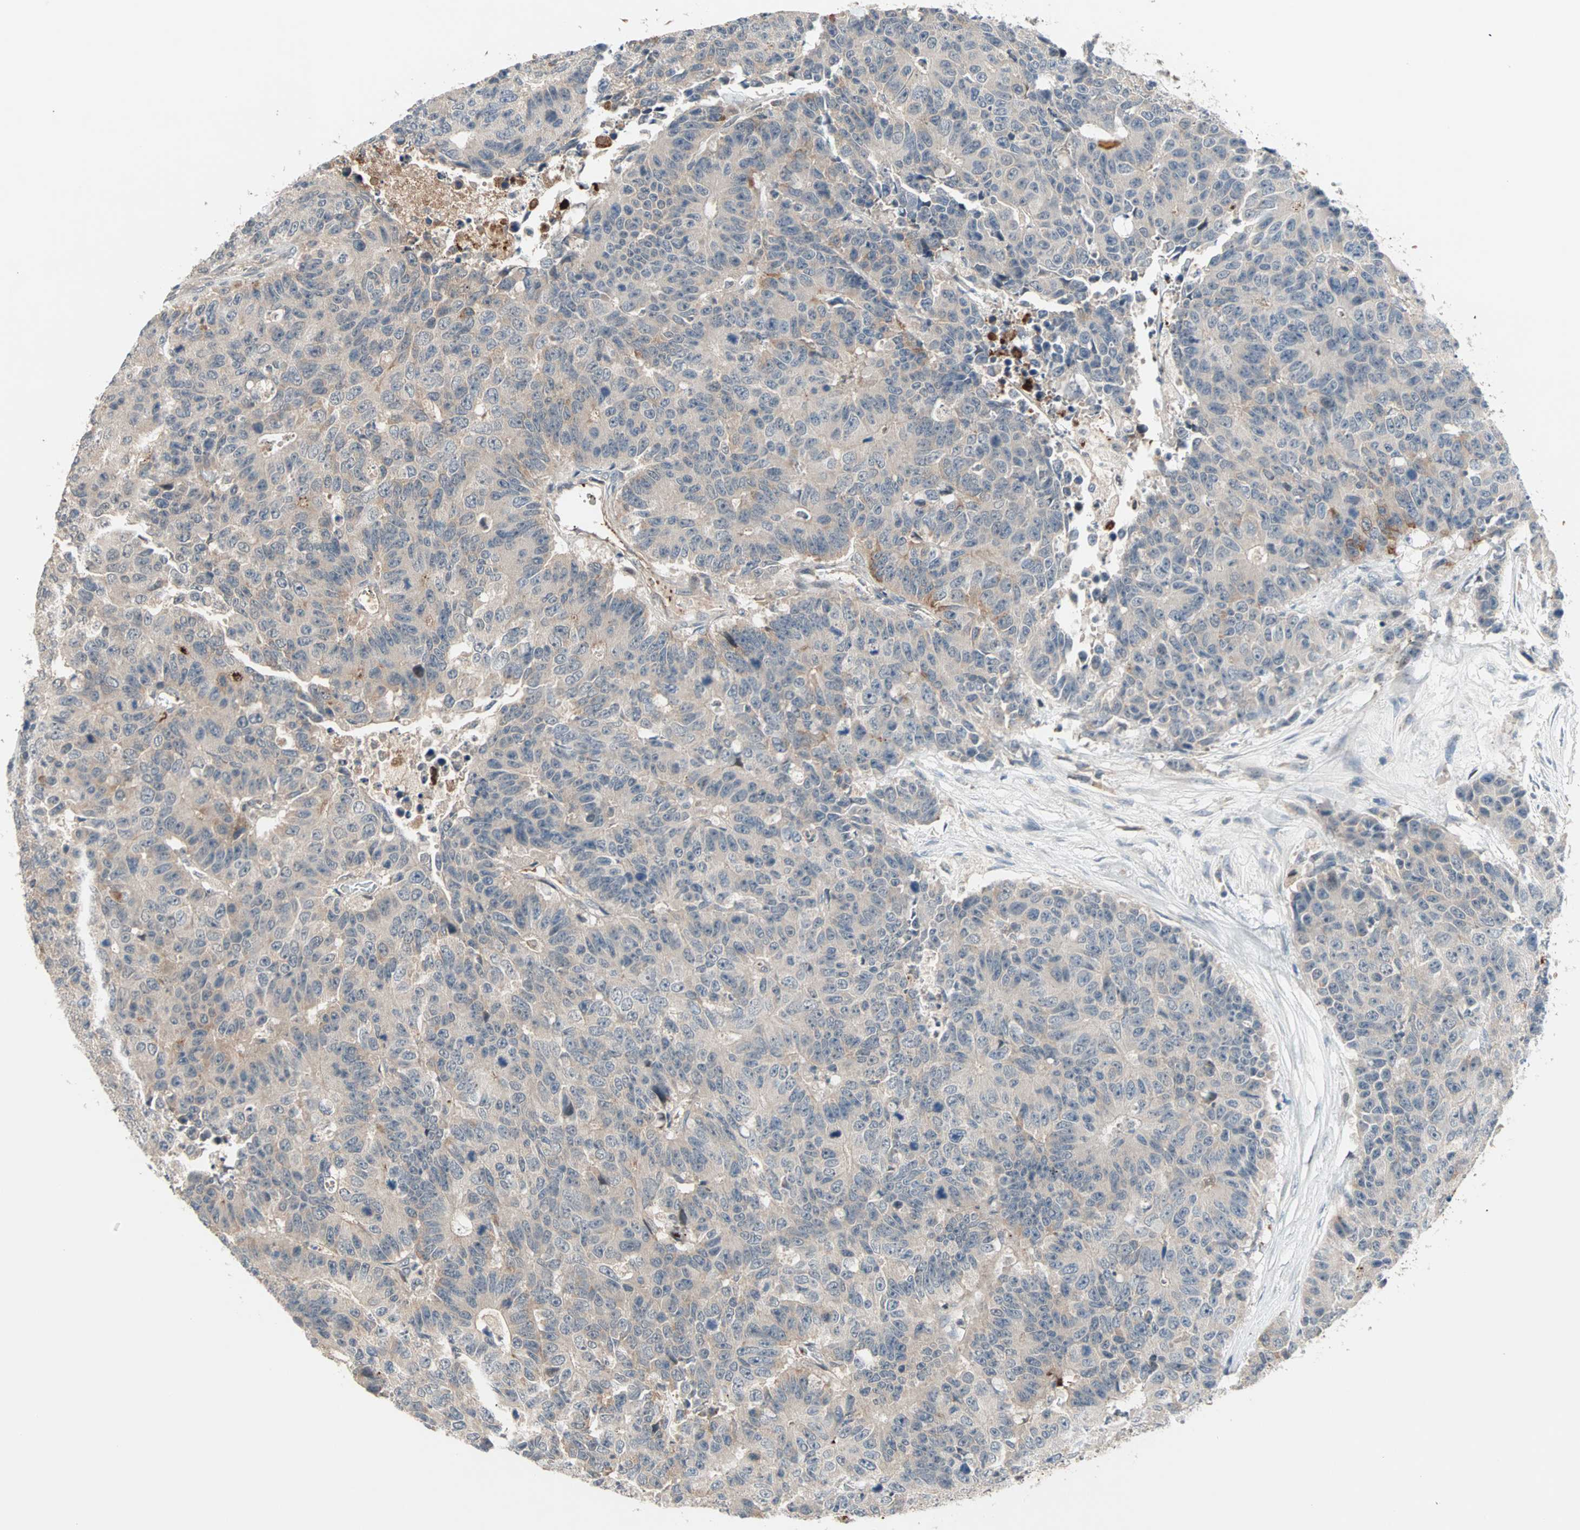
{"staining": {"intensity": "weak", "quantity": "25%-75%", "location": "cytoplasmic/membranous"}, "tissue": "colorectal cancer", "cell_type": "Tumor cells", "image_type": "cancer", "snomed": [{"axis": "morphology", "description": "Adenocarcinoma, NOS"}, {"axis": "topography", "description": "Colon"}], "caption": "Colorectal adenocarcinoma tissue exhibits weak cytoplasmic/membranous staining in about 25%-75% of tumor cells", "gene": "PROS1", "patient": {"sex": "female", "age": 86}}